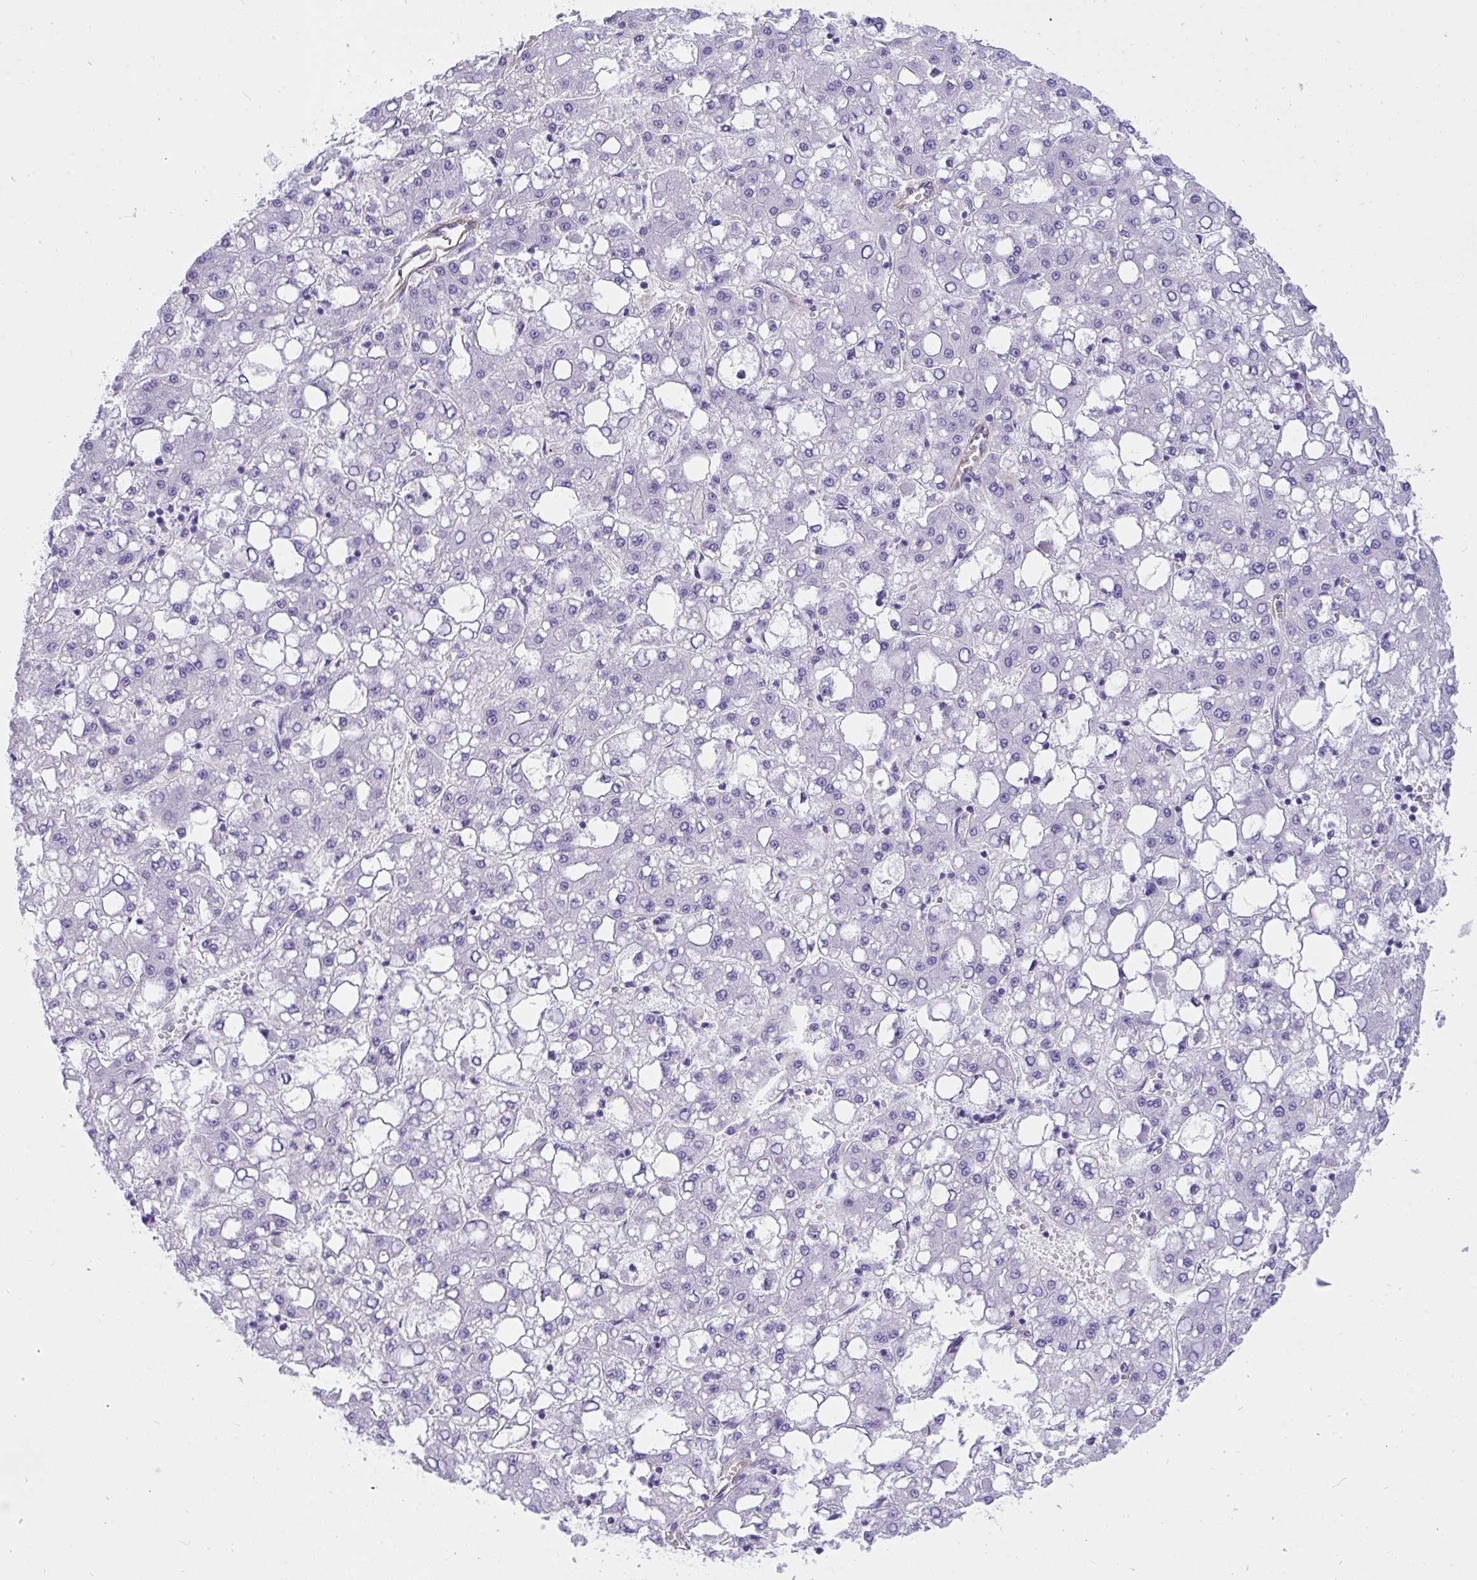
{"staining": {"intensity": "negative", "quantity": "none", "location": "none"}, "tissue": "liver cancer", "cell_type": "Tumor cells", "image_type": "cancer", "snomed": [{"axis": "morphology", "description": "Carcinoma, Hepatocellular, NOS"}, {"axis": "topography", "description": "Liver"}], "caption": "Immunohistochemical staining of human liver cancer (hepatocellular carcinoma) reveals no significant expression in tumor cells. (Immunohistochemistry (ihc), brightfield microscopy, high magnification).", "gene": "TLN2", "patient": {"sex": "male", "age": 65}}